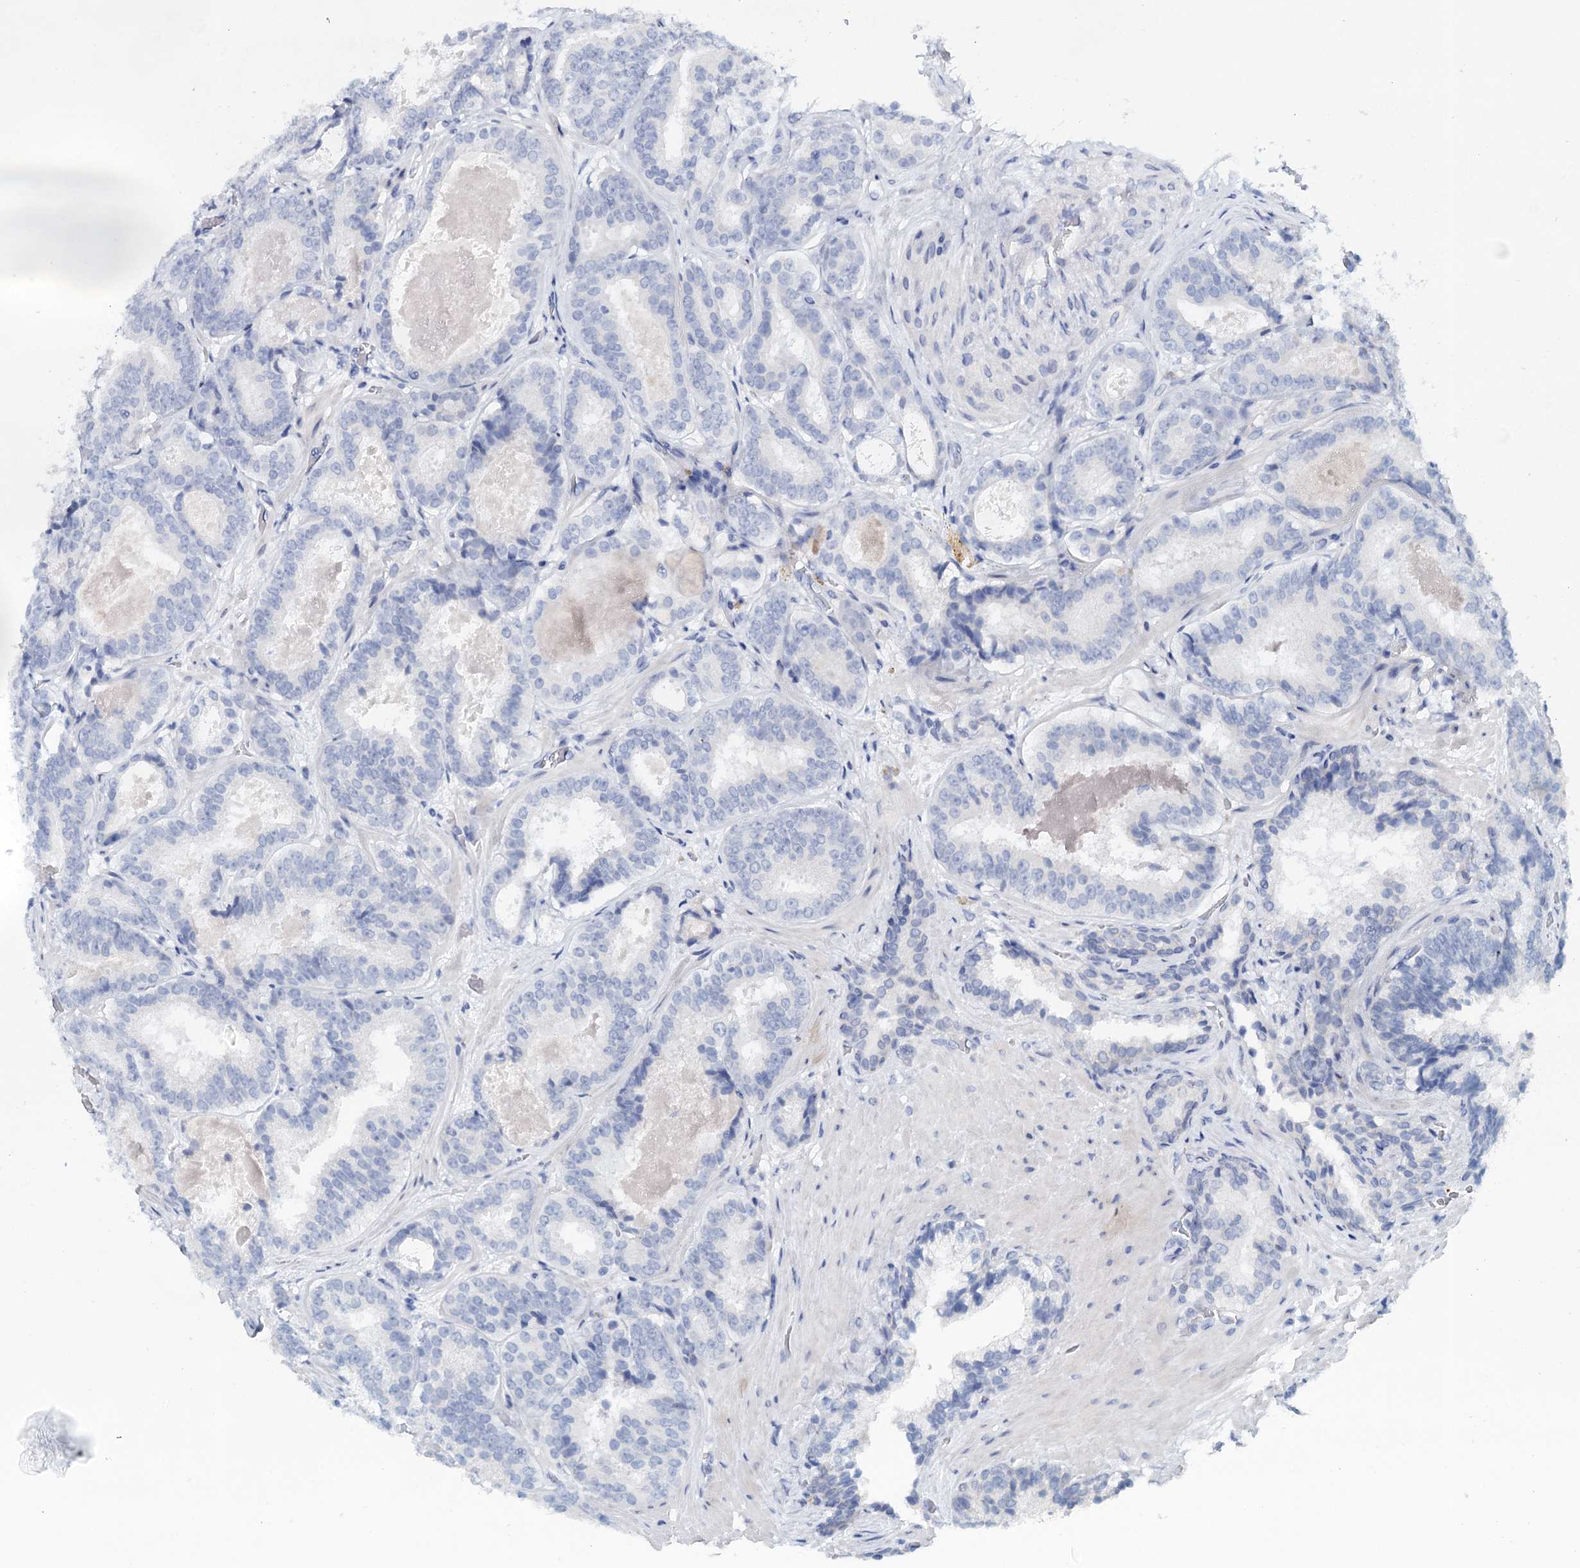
{"staining": {"intensity": "negative", "quantity": "none", "location": "none"}, "tissue": "prostate cancer", "cell_type": "Tumor cells", "image_type": "cancer", "snomed": [{"axis": "morphology", "description": "Adenocarcinoma, High grade"}, {"axis": "topography", "description": "Prostate"}], "caption": "This is an IHC histopathology image of human prostate high-grade adenocarcinoma. There is no staining in tumor cells.", "gene": "HSPA4L", "patient": {"sex": "male", "age": 57}}